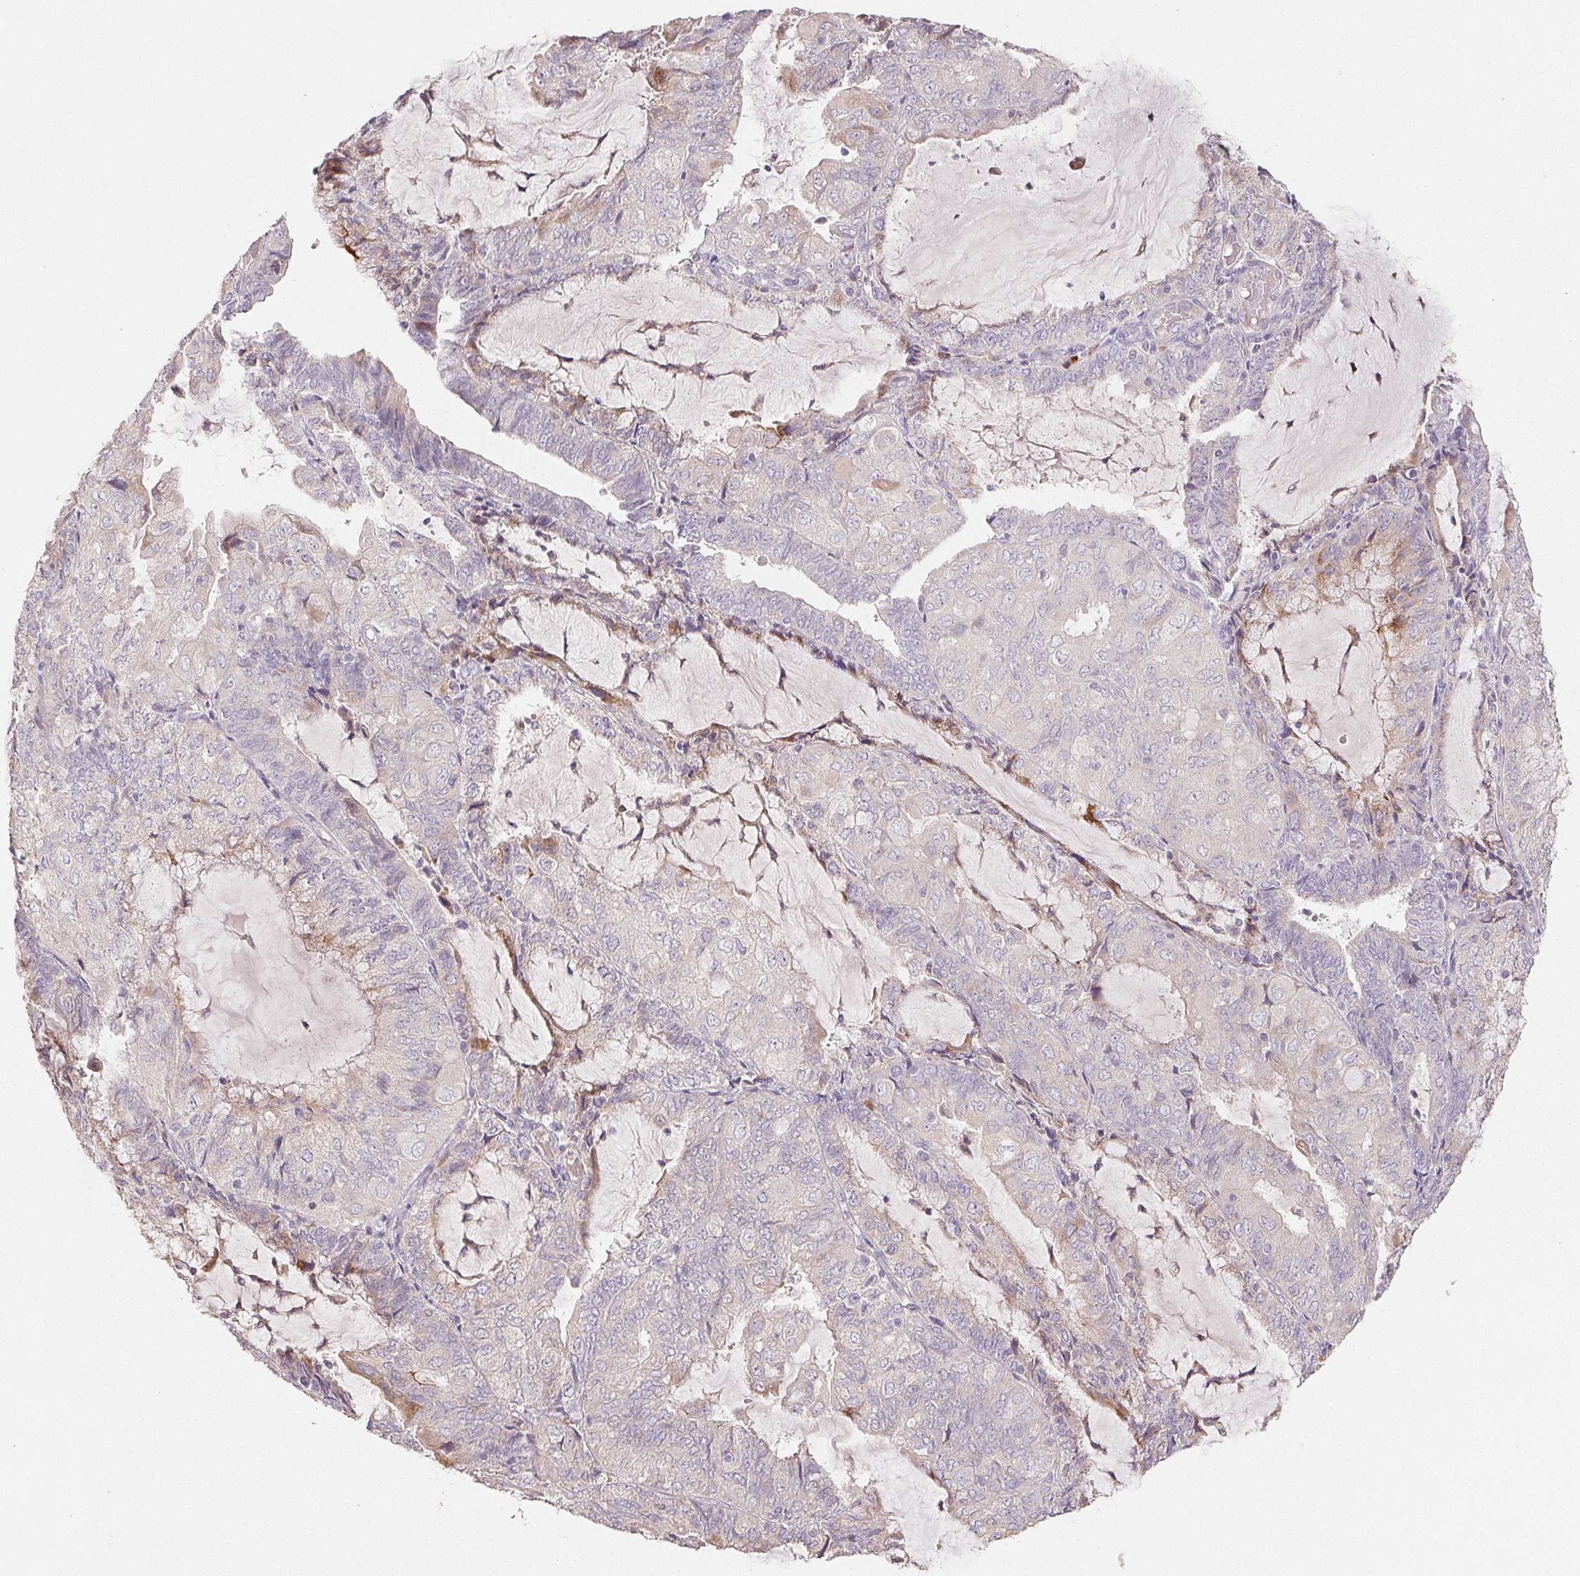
{"staining": {"intensity": "weak", "quantity": "<25%", "location": "cytoplasmic/membranous"}, "tissue": "endometrial cancer", "cell_type": "Tumor cells", "image_type": "cancer", "snomed": [{"axis": "morphology", "description": "Adenocarcinoma, NOS"}, {"axis": "topography", "description": "Endometrium"}], "caption": "This is a histopathology image of immunohistochemistry (IHC) staining of endometrial cancer (adenocarcinoma), which shows no expression in tumor cells.", "gene": "ACVR1B", "patient": {"sex": "female", "age": 81}}